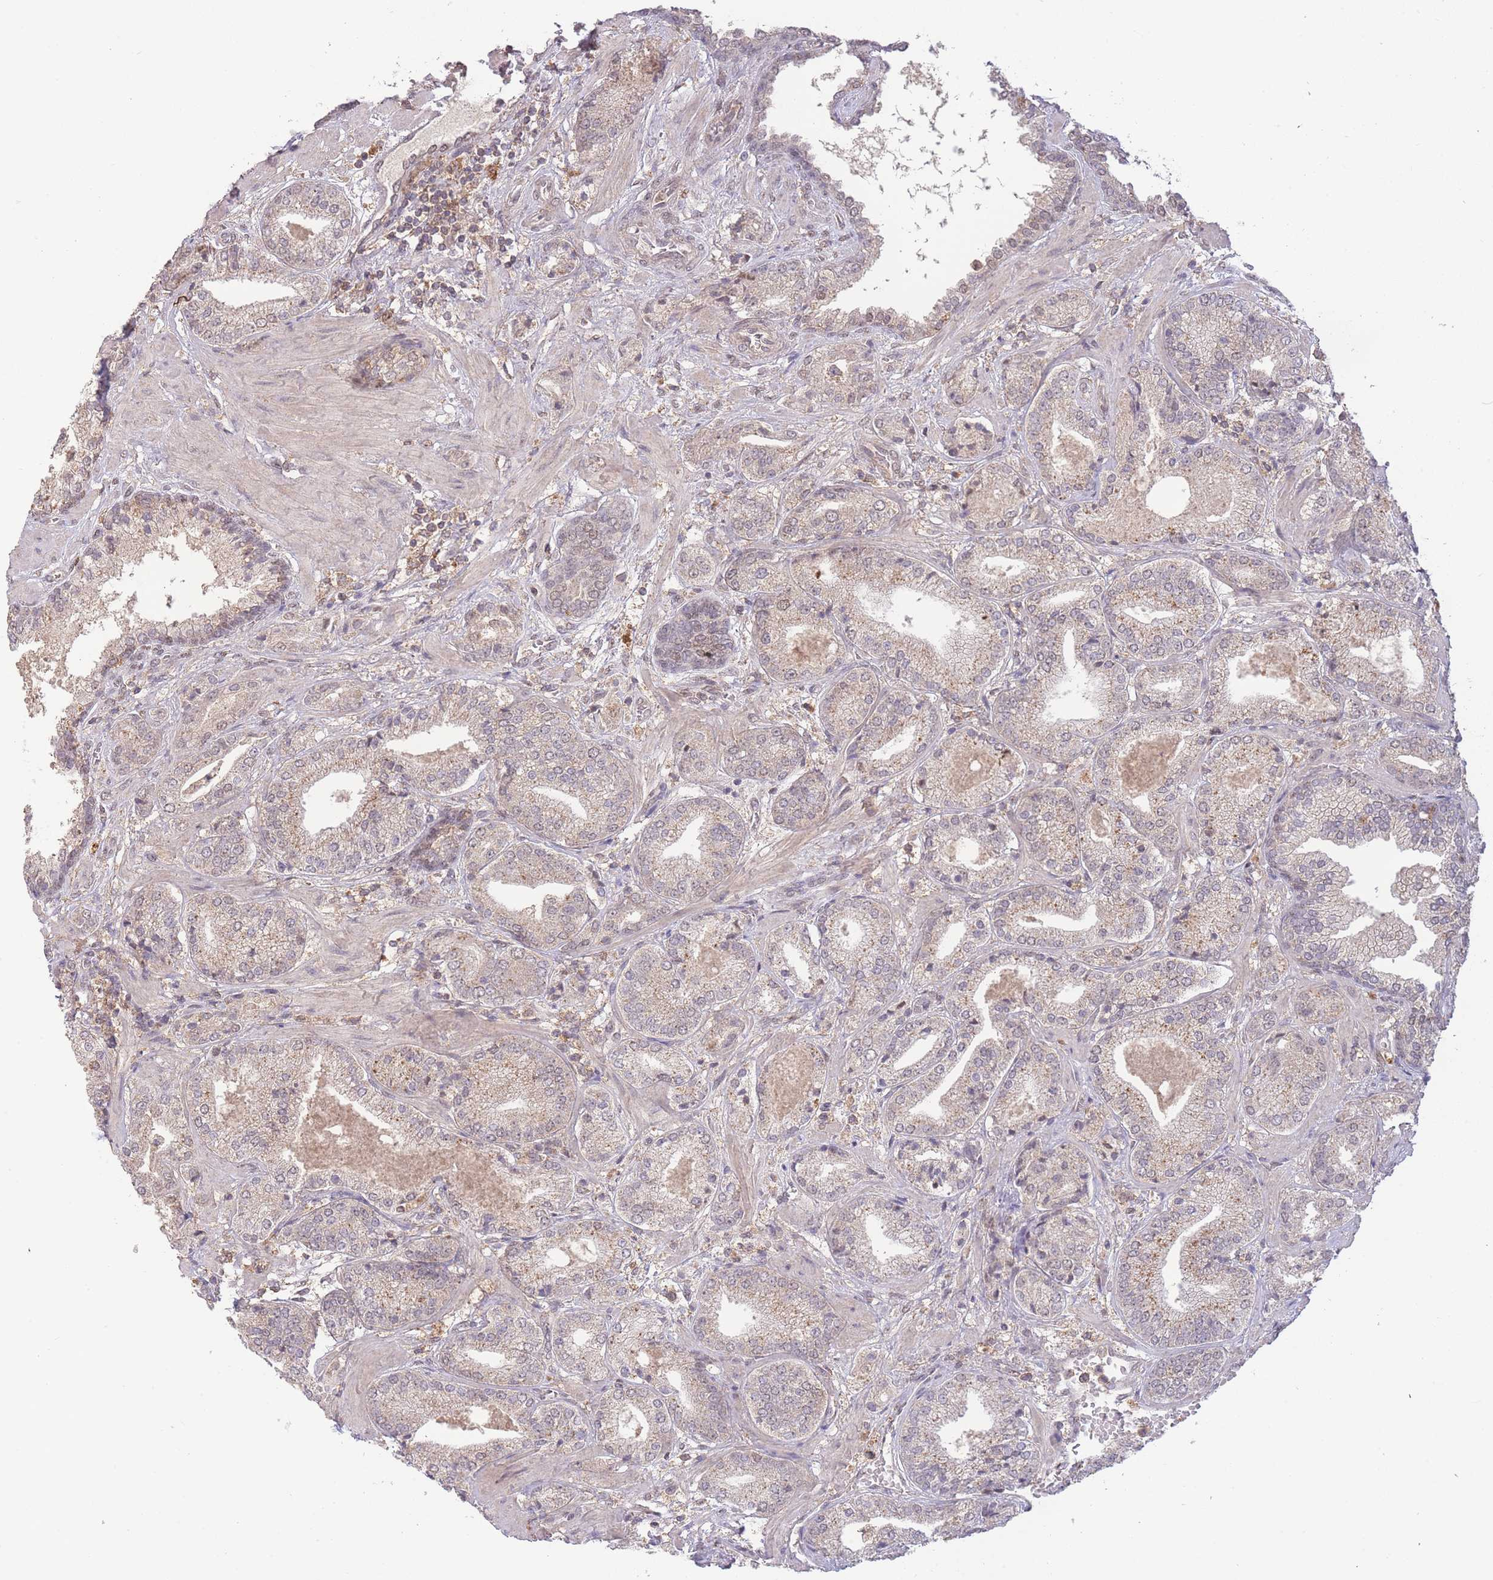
{"staining": {"intensity": "weak", "quantity": "<25%", "location": "cytoplasmic/membranous"}, "tissue": "prostate cancer", "cell_type": "Tumor cells", "image_type": "cancer", "snomed": [{"axis": "morphology", "description": "Adenocarcinoma, High grade"}, {"axis": "topography", "description": "Prostate"}], "caption": "Tumor cells are negative for protein expression in human adenocarcinoma (high-grade) (prostate). (DAB (3,3'-diaminobenzidine) immunohistochemistry, high magnification).", "gene": "RNF144B", "patient": {"sex": "male", "age": 63}}